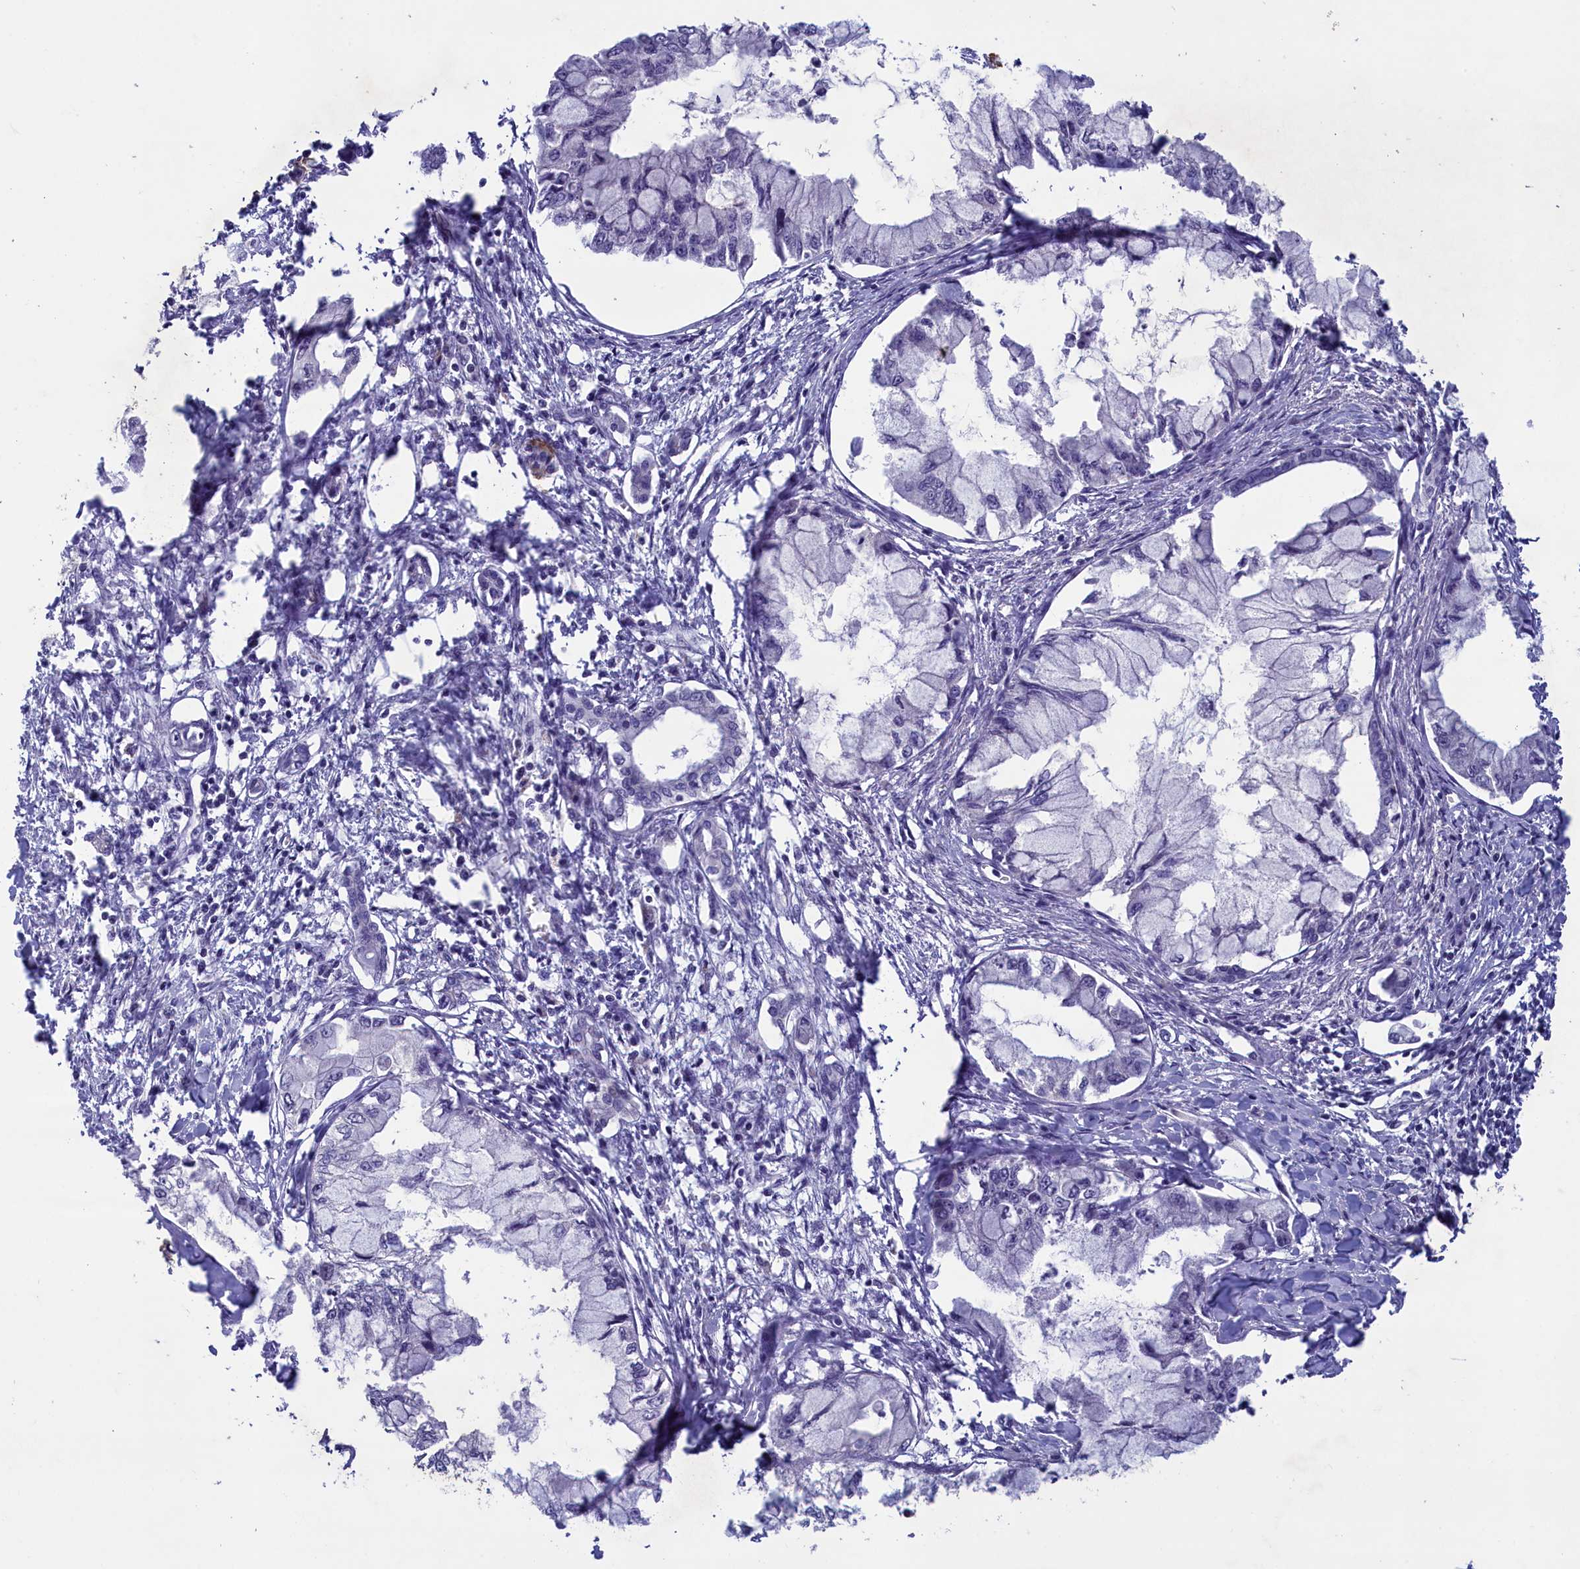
{"staining": {"intensity": "negative", "quantity": "none", "location": "none"}, "tissue": "pancreatic cancer", "cell_type": "Tumor cells", "image_type": "cancer", "snomed": [{"axis": "morphology", "description": "Adenocarcinoma, NOS"}, {"axis": "topography", "description": "Pancreas"}], "caption": "Immunohistochemical staining of pancreatic adenocarcinoma reveals no significant positivity in tumor cells.", "gene": "ATF7IP2", "patient": {"sex": "male", "age": 48}}